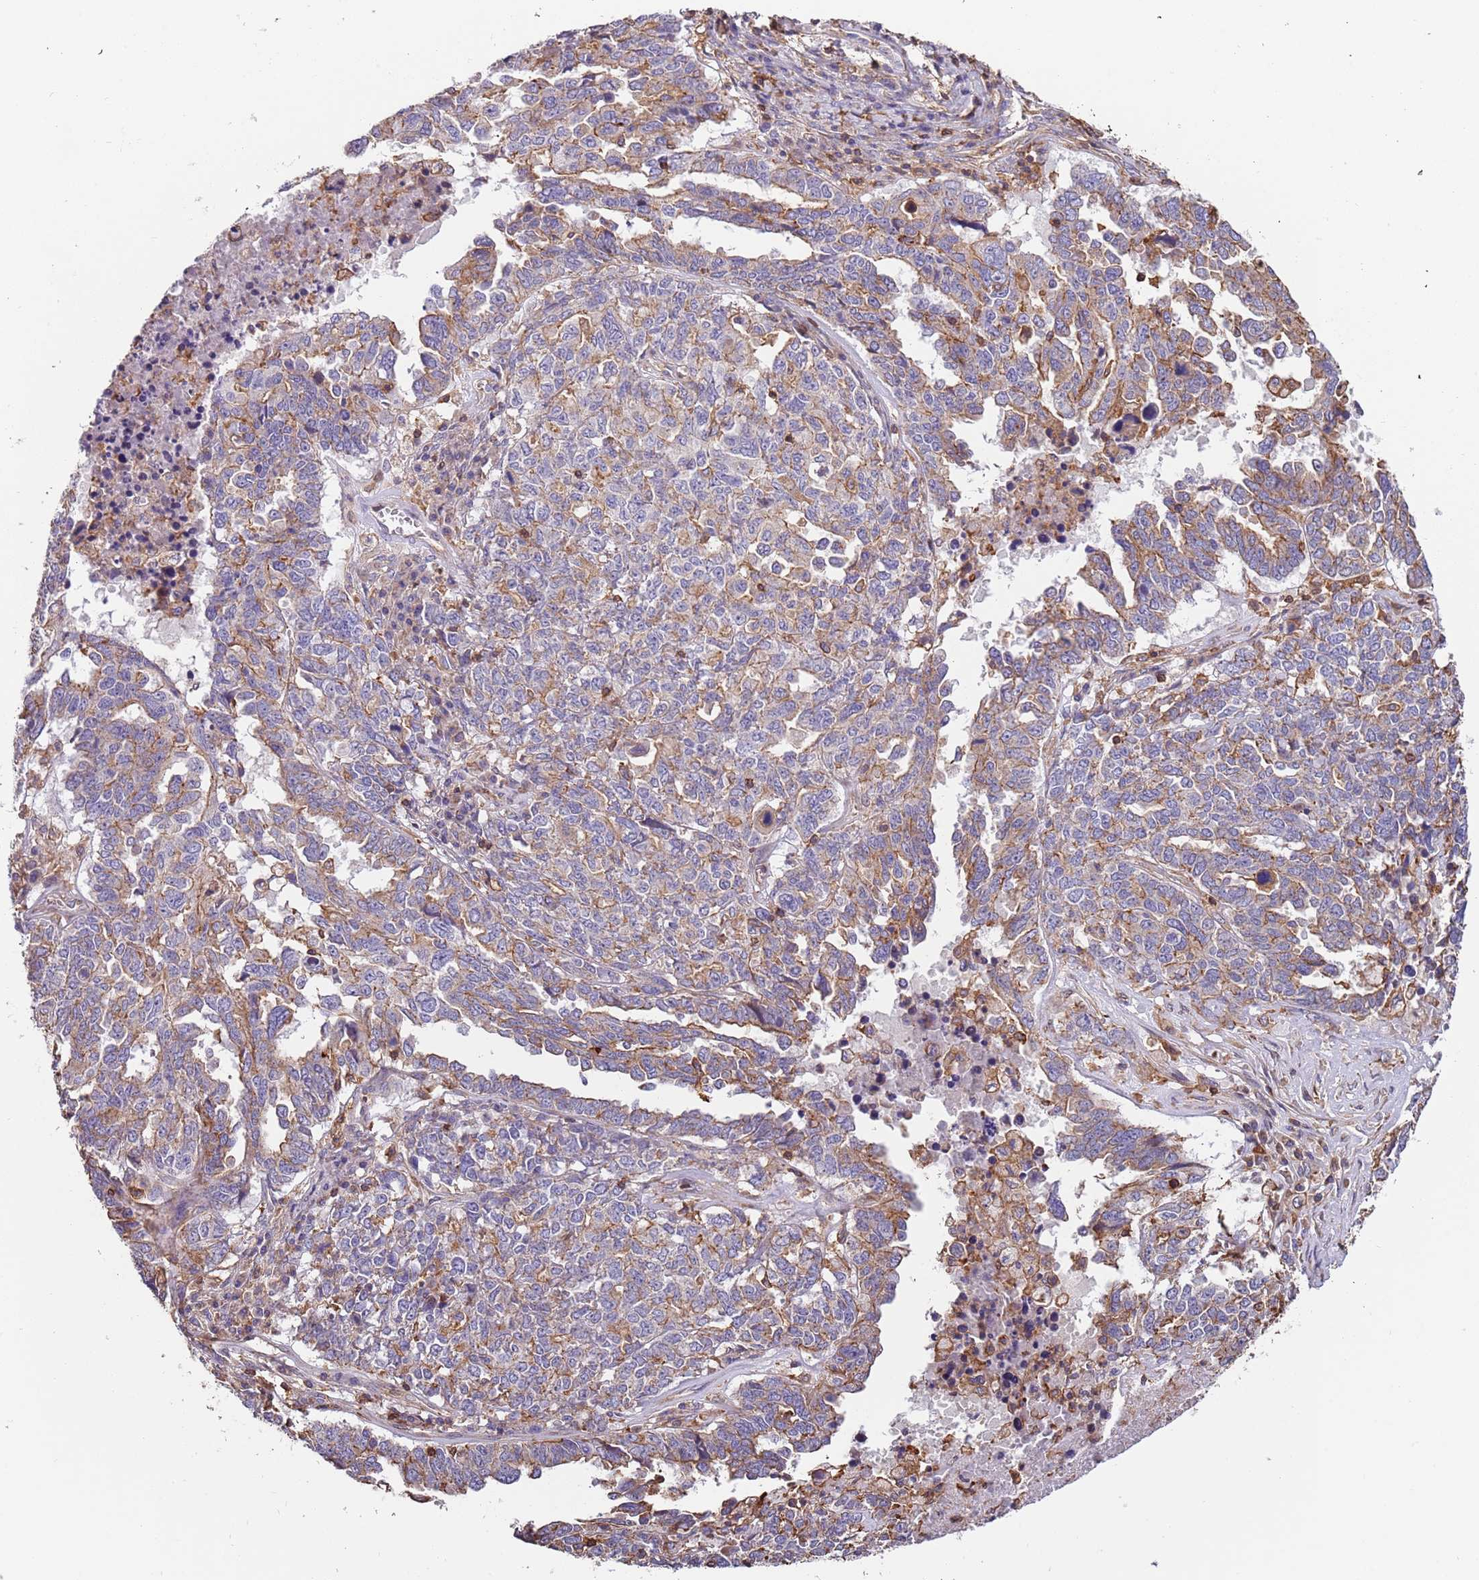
{"staining": {"intensity": "weak", "quantity": "25%-75%", "location": "cytoplasmic/membranous"}, "tissue": "ovarian cancer", "cell_type": "Tumor cells", "image_type": "cancer", "snomed": [{"axis": "morphology", "description": "Carcinoma, endometroid"}, {"axis": "topography", "description": "Ovary"}], "caption": "This photomicrograph demonstrates immunohistochemistry staining of human ovarian cancer, with low weak cytoplasmic/membranous expression in about 25%-75% of tumor cells.", "gene": "SYT4", "patient": {"sex": "female", "age": 62}}